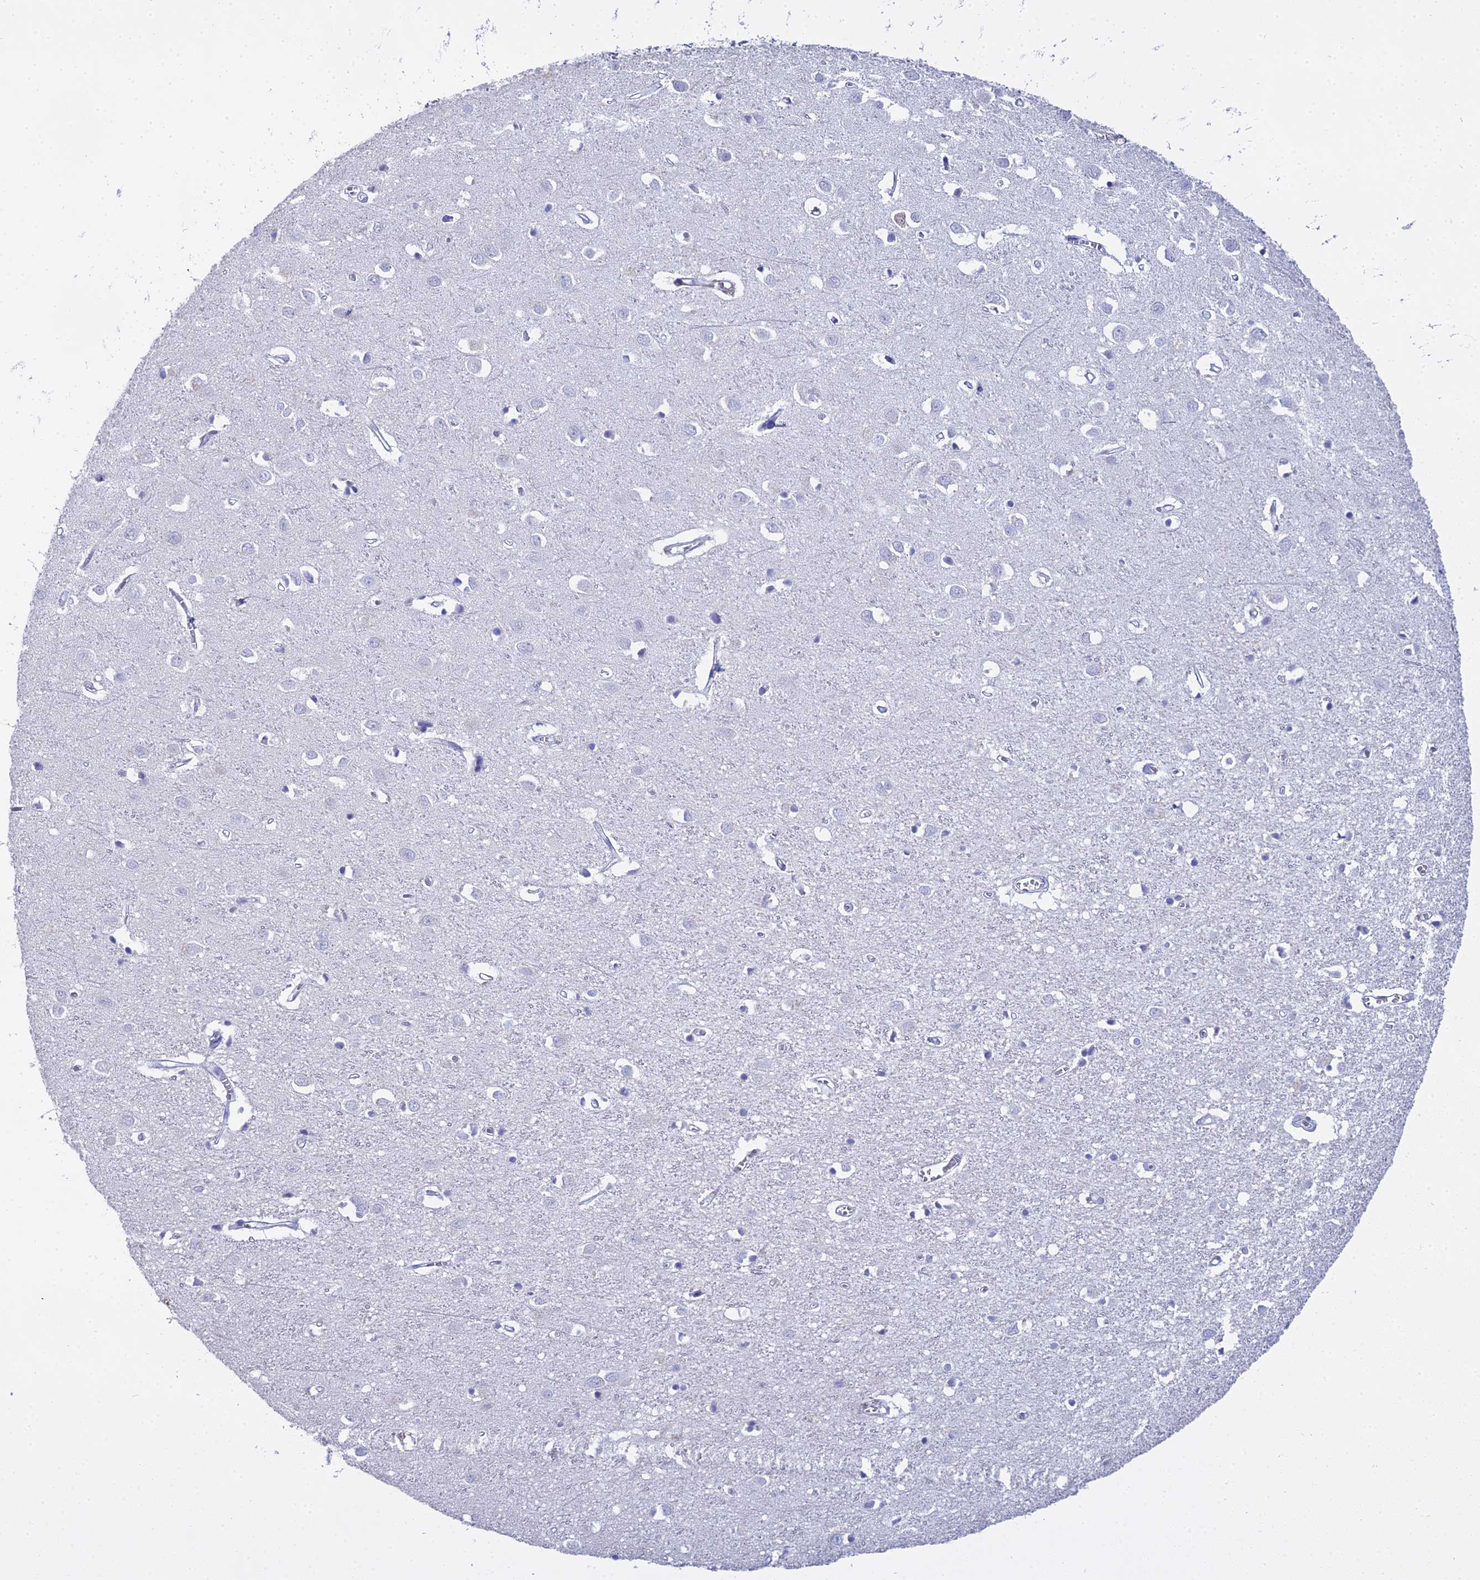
{"staining": {"intensity": "negative", "quantity": "none", "location": "none"}, "tissue": "cerebral cortex", "cell_type": "Endothelial cells", "image_type": "normal", "snomed": [{"axis": "morphology", "description": "Normal tissue, NOS"}, {"axis": "topography", "description": "Cerebral cortex"}], "caption": "This photomicrograph is of normal cerebral cortex stained with IHC to label a protein in brown with the nuclei are counter-stained blue. There is no positivity in endothelial cells.", "gene": "S100A7", "patient": {"sex": "female", "age": 64}}